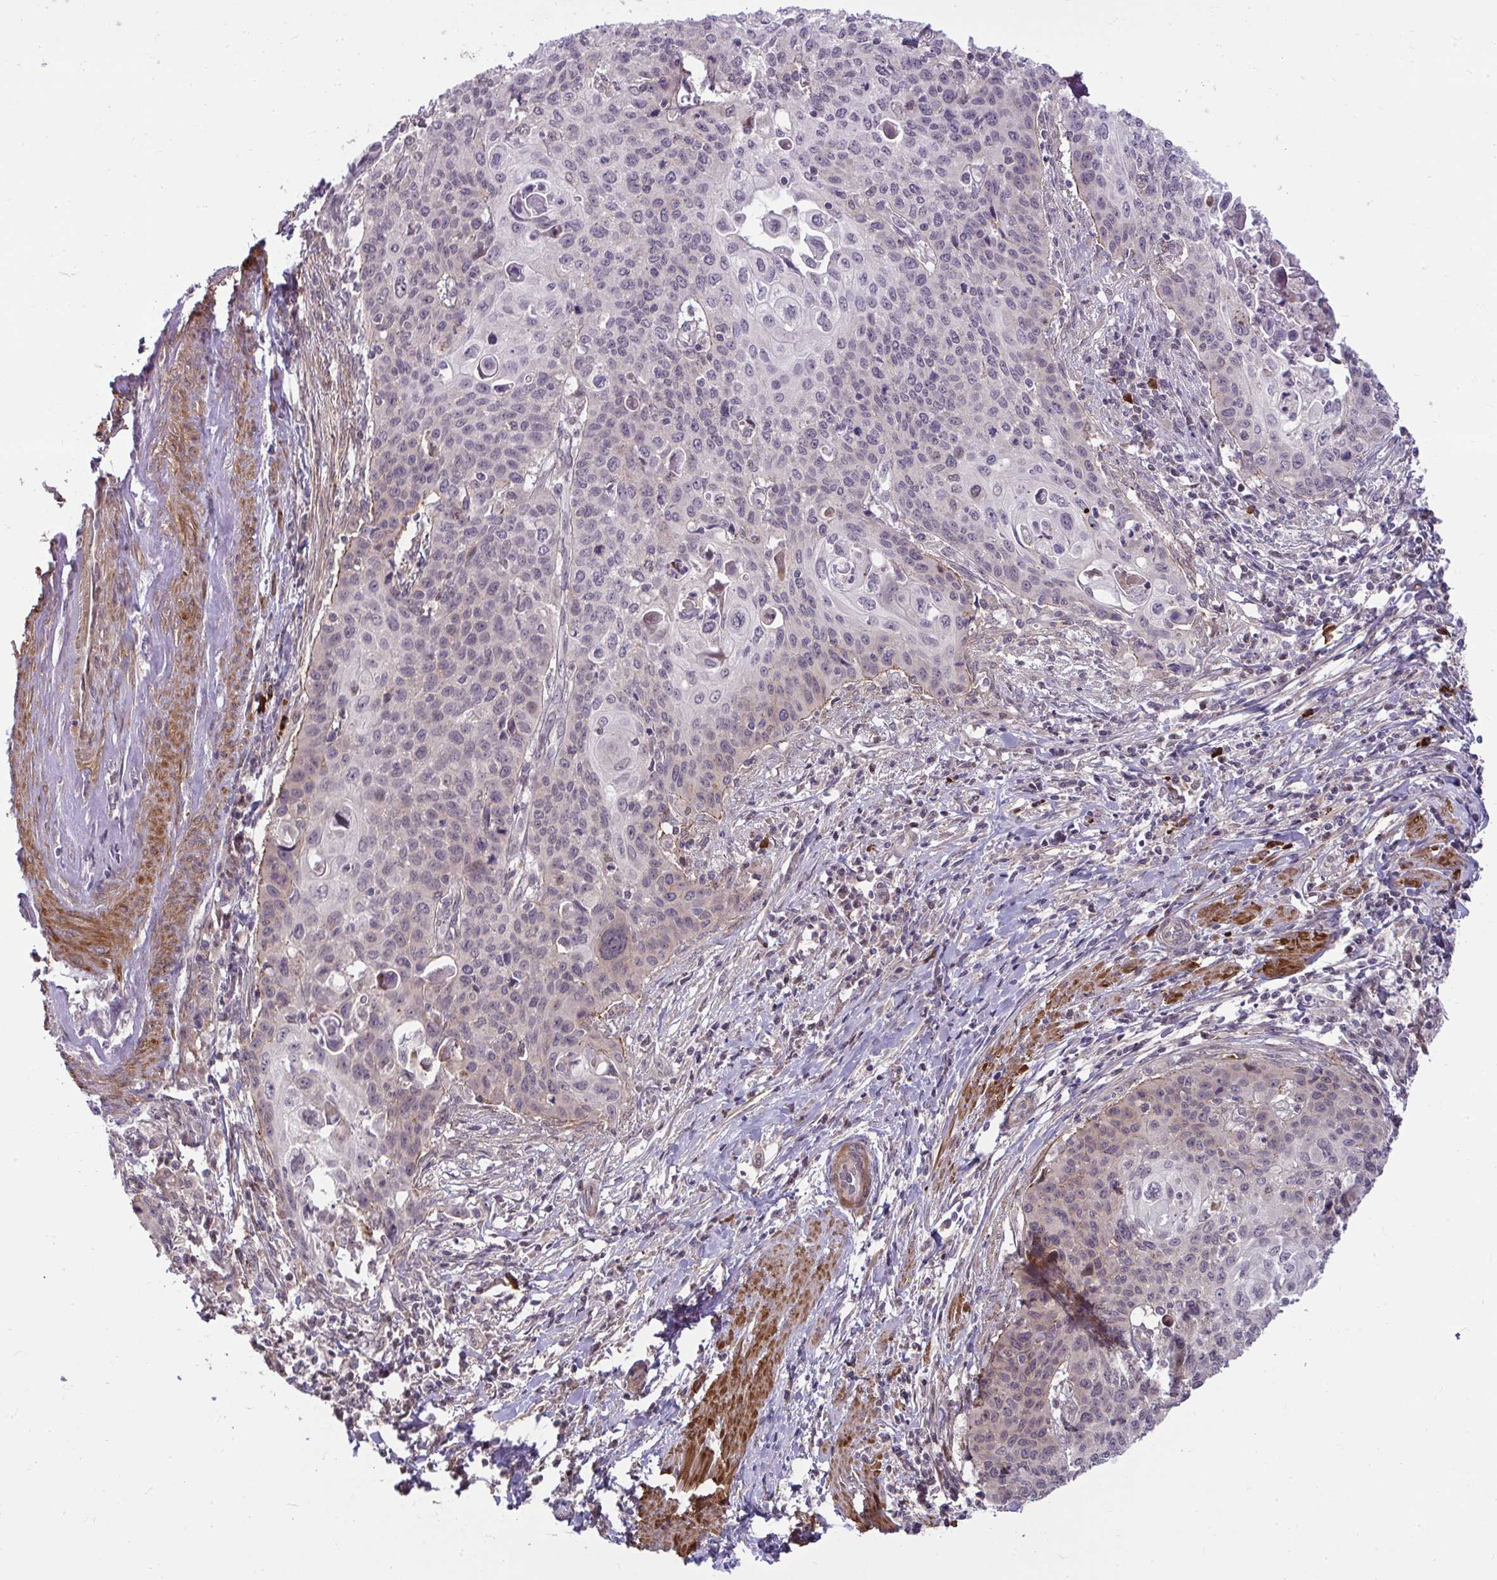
{"staining": {"intensity": "moderate", "quantity": "25%-75%", "location": "nuclear"}, "tissue": "cervical cancer", "cell_type": "Tumor cells", "image_type": "cancer", "snomed": [{"axis": "morphology", "description": "Squamous cell carcinoma, NOS"}, {"axis": "topography", "description": "Cervix"}], "caption": "IHC (DAB (3,3'-diaminobenzidine)) staining of cervical cancer demonstrates moderate nuclear protein staining in about 25%-75% of tumor cells.", "gene": "ZSCAN9", "patient": {"sex": "female", "age": 65}}